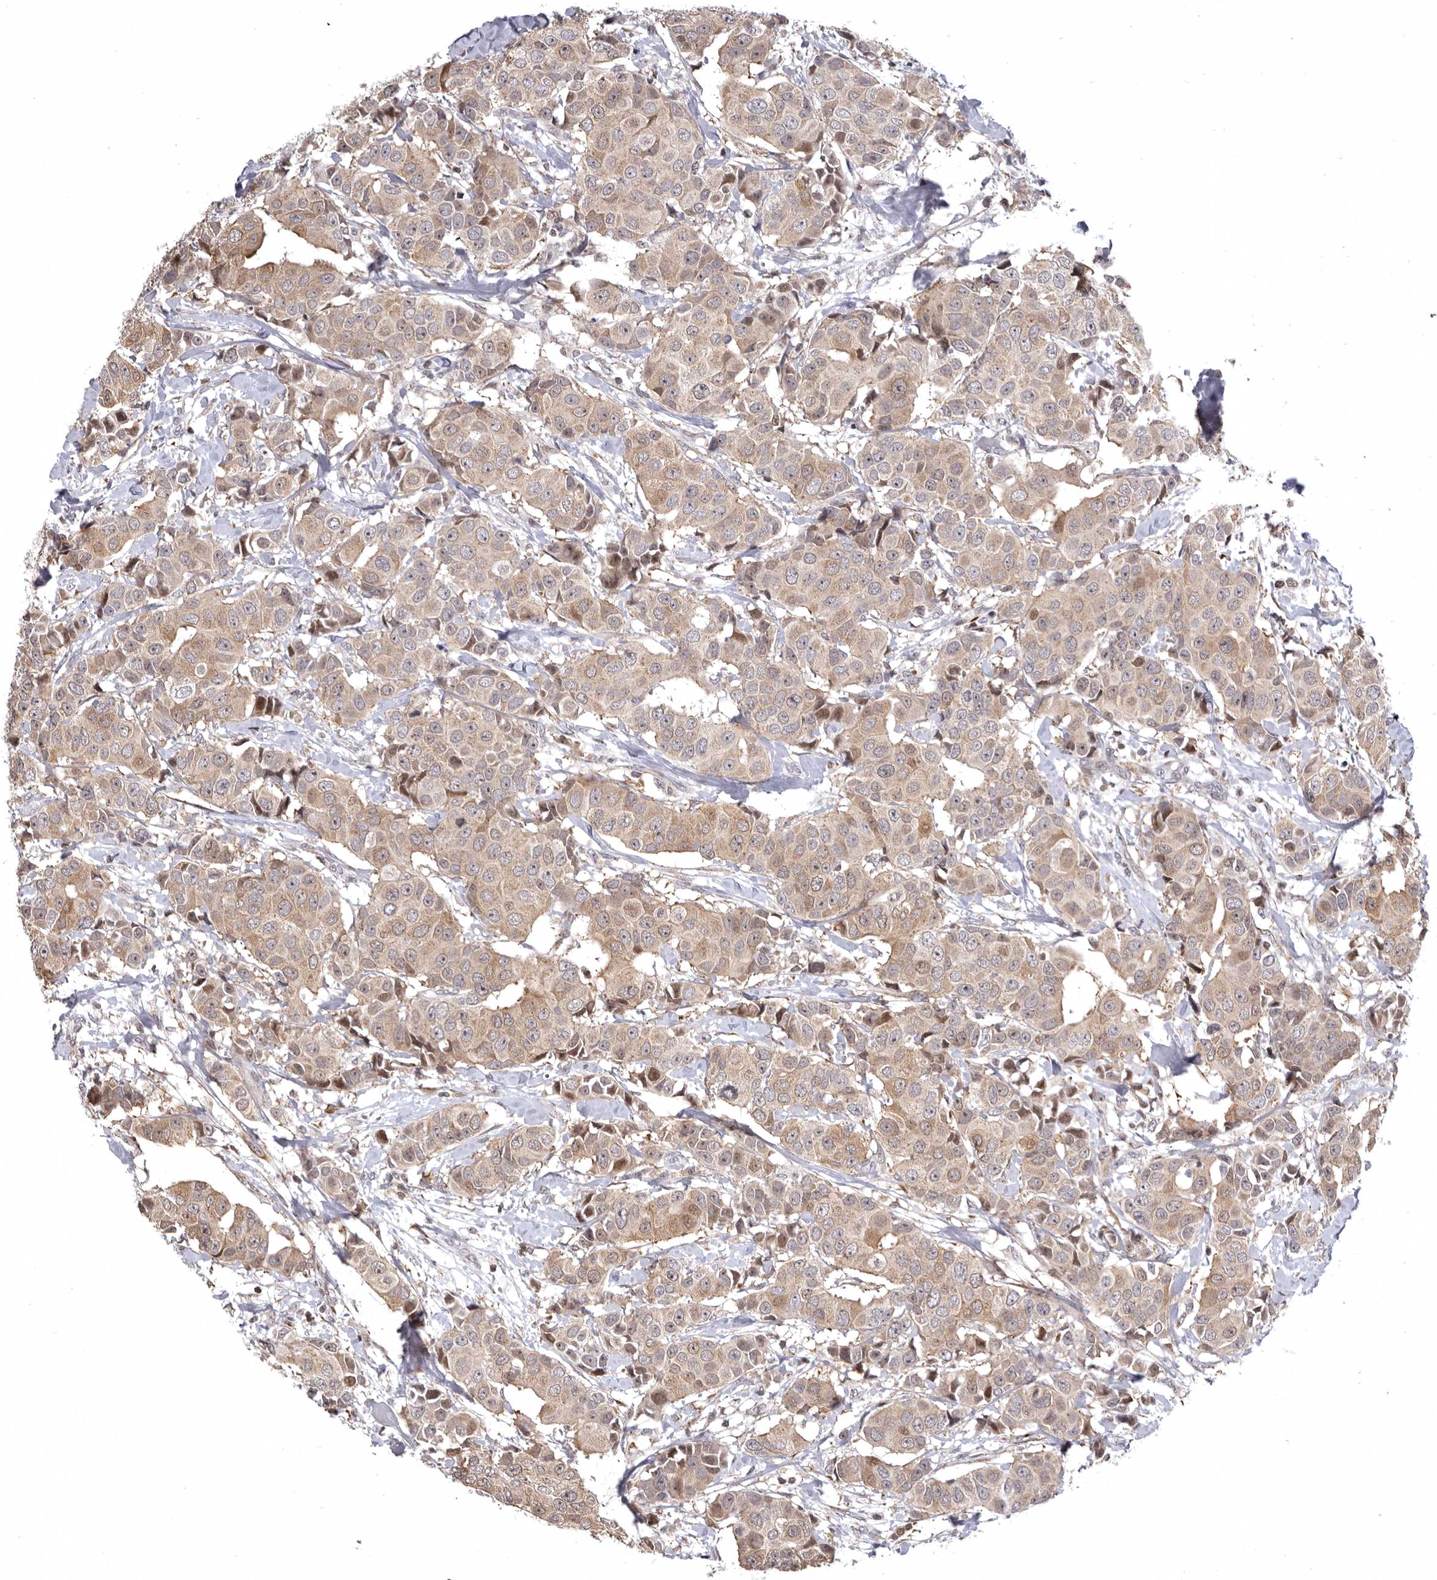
{"staining": {"intensity": "moderate", "quantity": ">75%", "location": "cytoplasmic/membranous"}, "tissue": "breast cancer", "cell_type": "Tumor cells", "image_type": "cancer", "snomed": [{"axis": "morphology", "description": "Normal tissue, NOS"}, {"axis": "morphology", "description": "Duct carcinoma"}, {"axis": "topography", "description": "Breast"}], "caption": "Tumor cells show moderate cytoplasmic/membranous staining in approximately >75% of cells in breast invasive ductal carcinoma. The staining is performed using DAB brown chromogen to label protein expression. The nuclei are counter-stained blue using hematoxylin.", "gene": "AZIN1", "patient": {"sex": "female", "age": 39}}